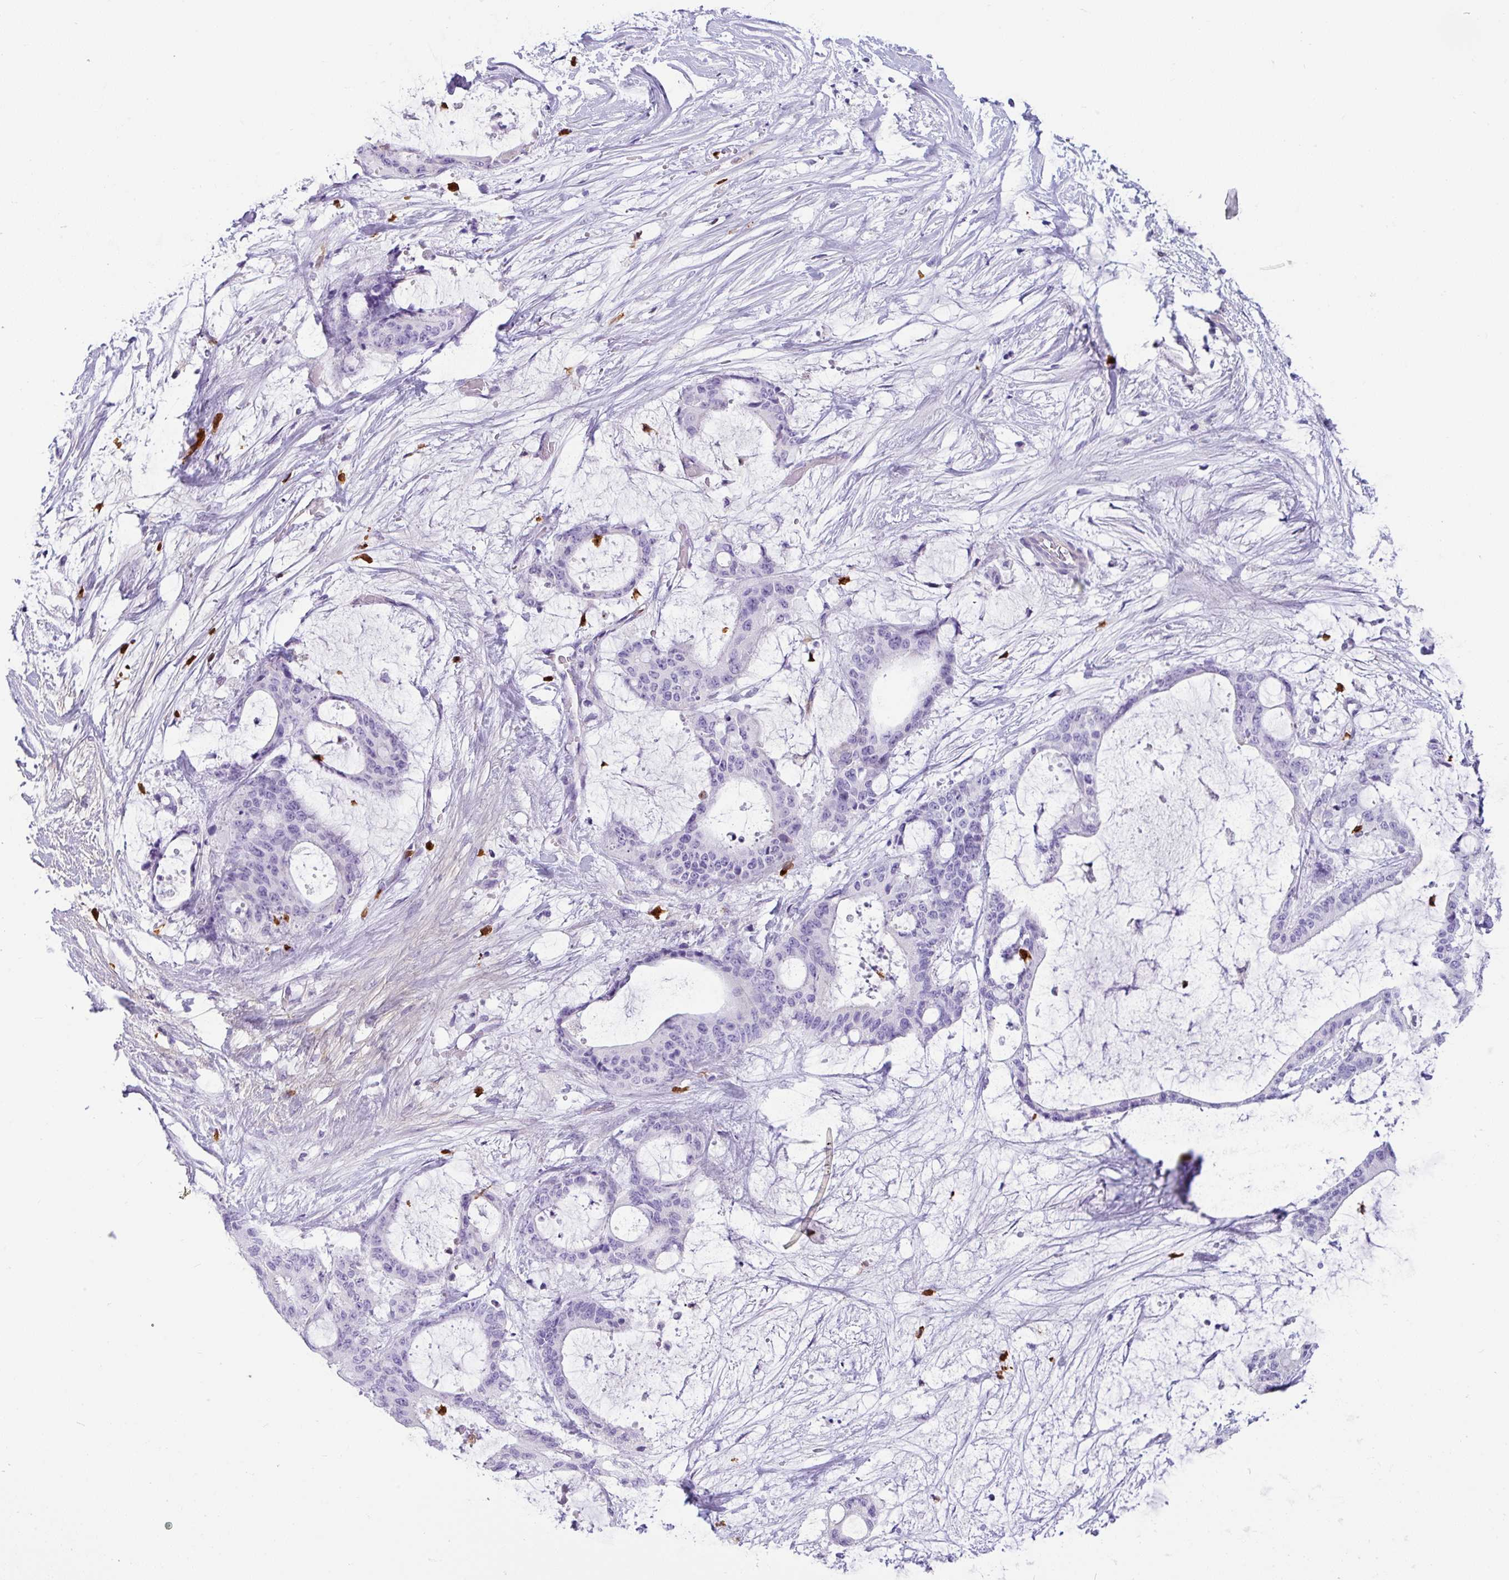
{"staining": {"intensity": "negative", "quantity": "none", "location": "none"}, "tissue": "liver cancer", "cell_type": "Tumor cells", "image_type": "cancer", "snomed": [{"axis": "morphology", "description": "Normal tissue, NOS"}, {"axis": "morphology", "description": "Cholangiocarcinoma"}, {"axis": "topography", "description": "Liver"}, {"axis": "topography", "description": "Peripheral nerve tissue"}], "caption": "DAB (3,3'-diaminobenzidine) immunohistochemical staining of liver cancer demonstrates no significant expression in tumor cells.", "gene": "SH2D3C", "patient": {"sex": "female", "age": 73}}